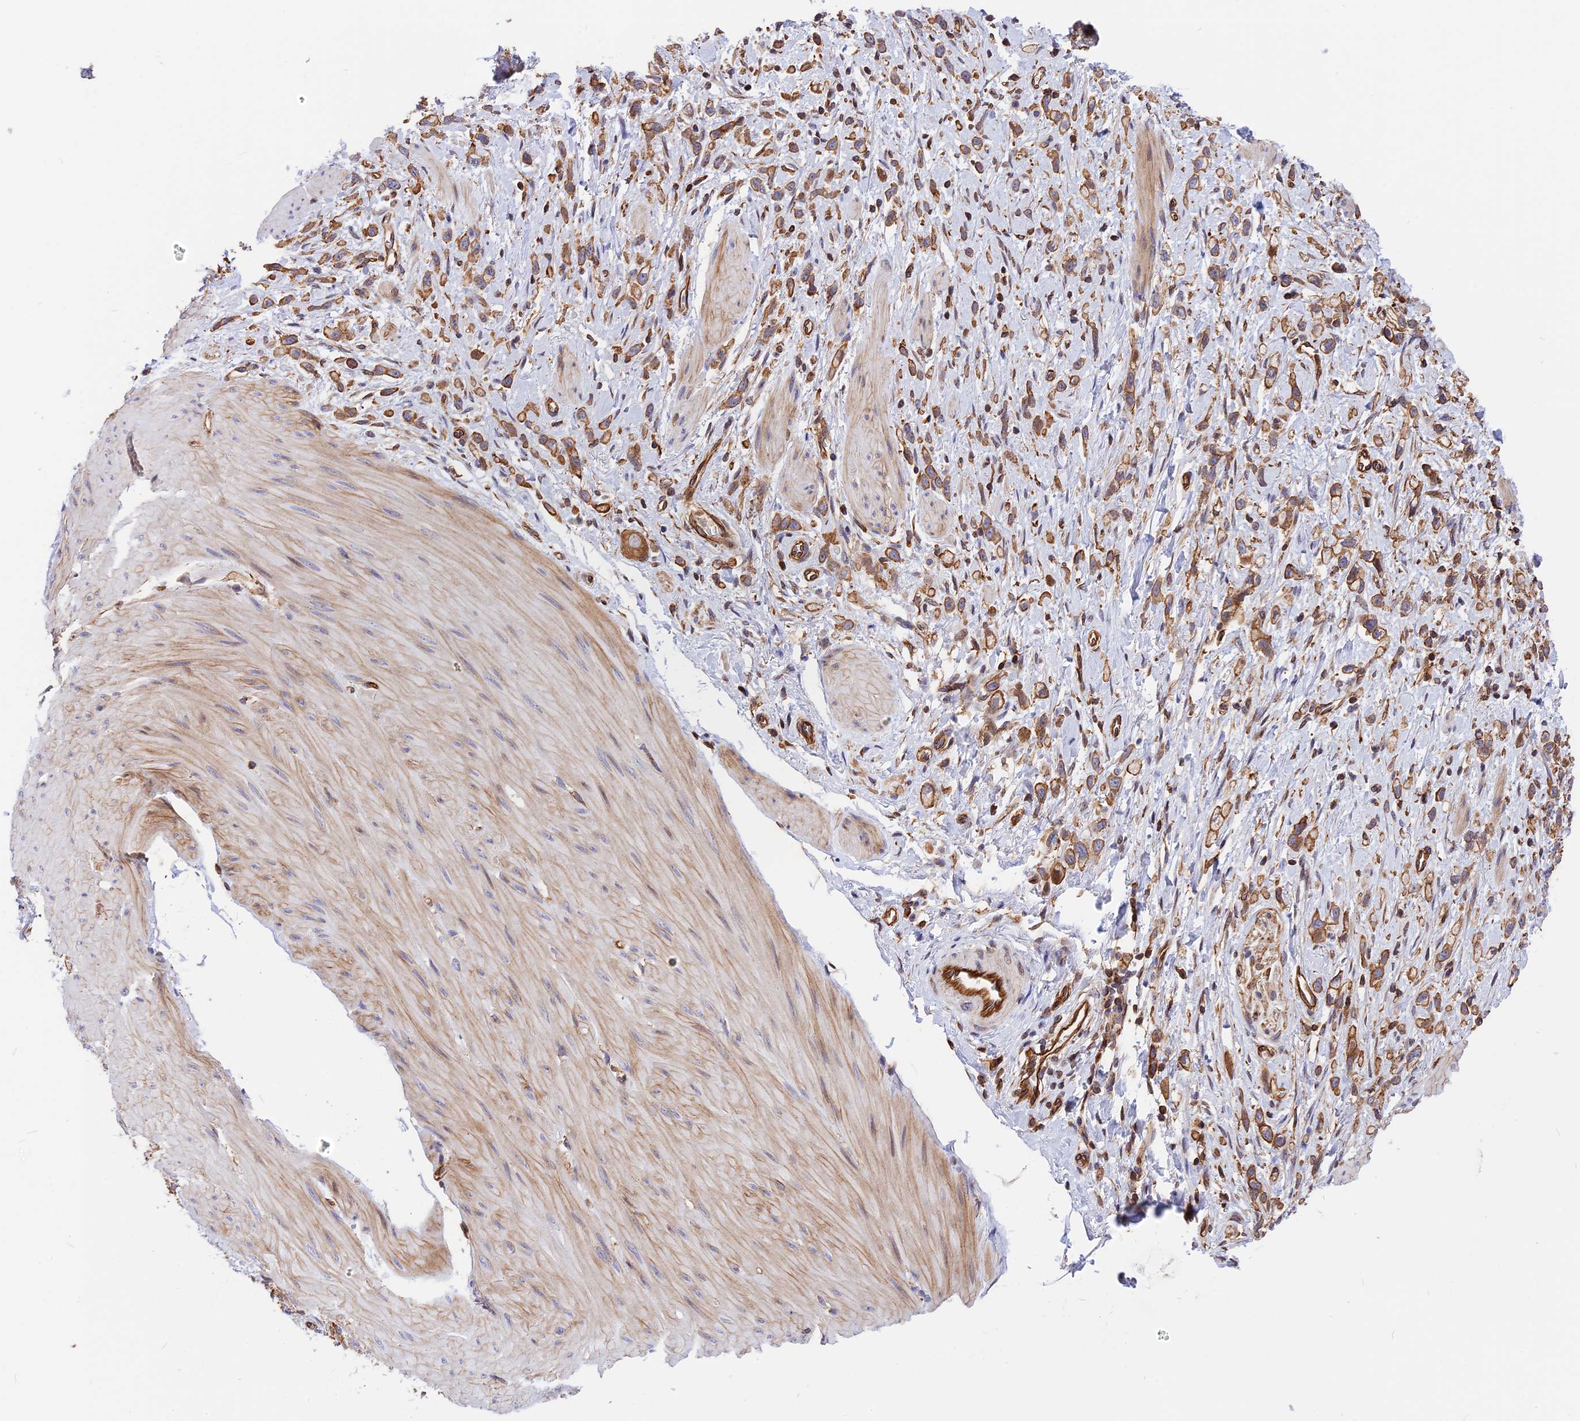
{"staining": {"intensity": "moderate", "quantity": ">75%", "location": "cytoplasmic/membranous"}, "tissue": "stomach cancer", "cell_type": "Tumor cells", "image_type": "cancer", "snomed": [{"axis": "morphology", "description": "Adenocarcinoma, NOS"}, {"axis": "topography", "description": "Stomach"}], "caption": "An image showing moderate cytoplasmic/membranous positivity in approximately >75% of tumor cells in stomach cancer (adenocarcinoma), as visualized by brown immunohistochemical staining.", "gene": "R3HDM4", "patient": {"sex": "female", "age": 65}}